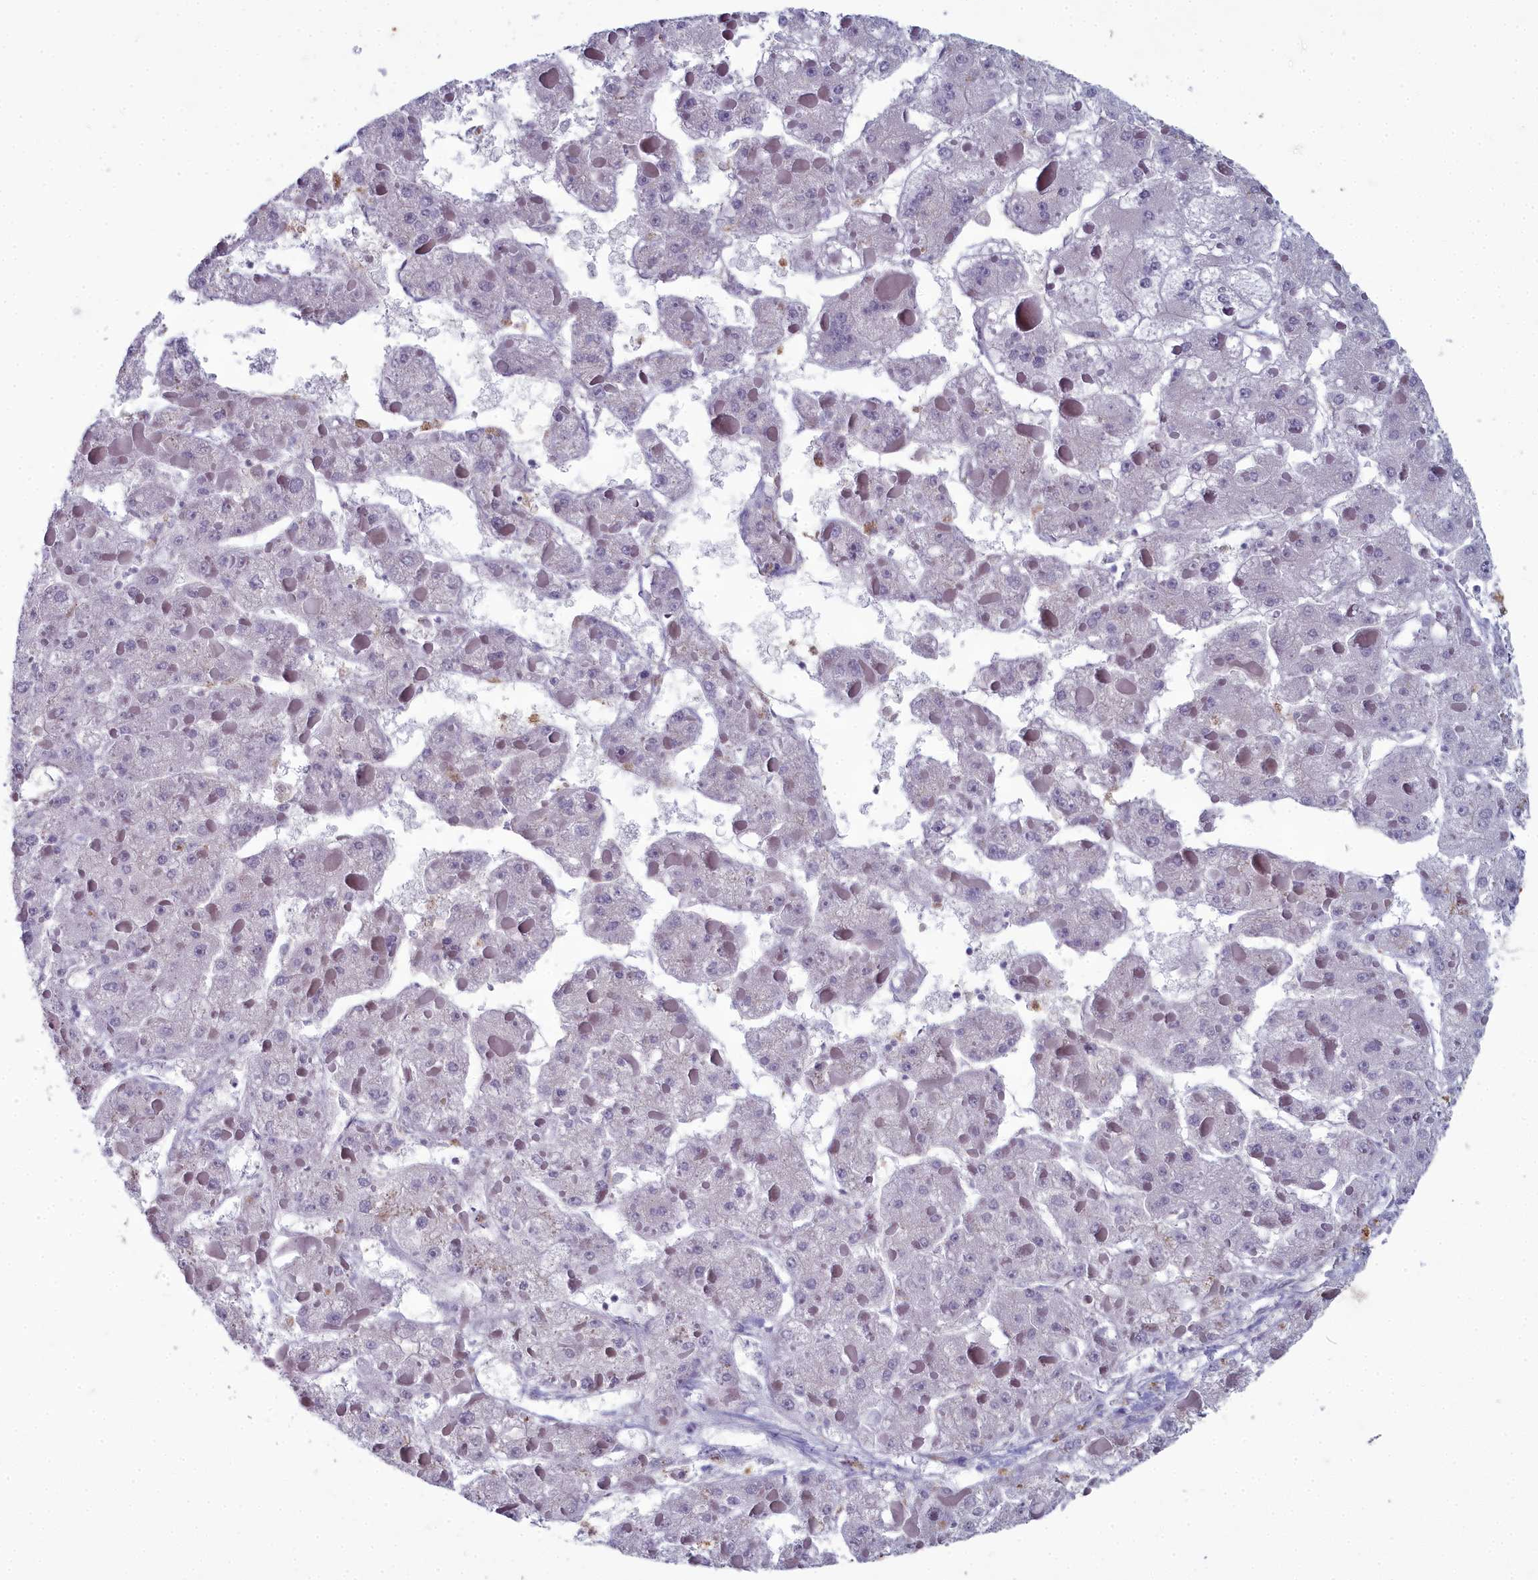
{"staining": {"intensity": "negative", "quantity": "none", "location": "none"}, "tissue": "liver cancer", "cell_type": "Tumor cells", "image_type": "cancer", "snomed": [{"axis": "morphology", "description": "Carcinoma, Hepatocellular, NOS"}, {"axis": "topography", "description": "Liver"}], "caption": "Tumor cells show no significant expression in liver hepatocellular carcinoma.", "gene": "ZNF626", "patient": {"sex": "female", "age": 73}}